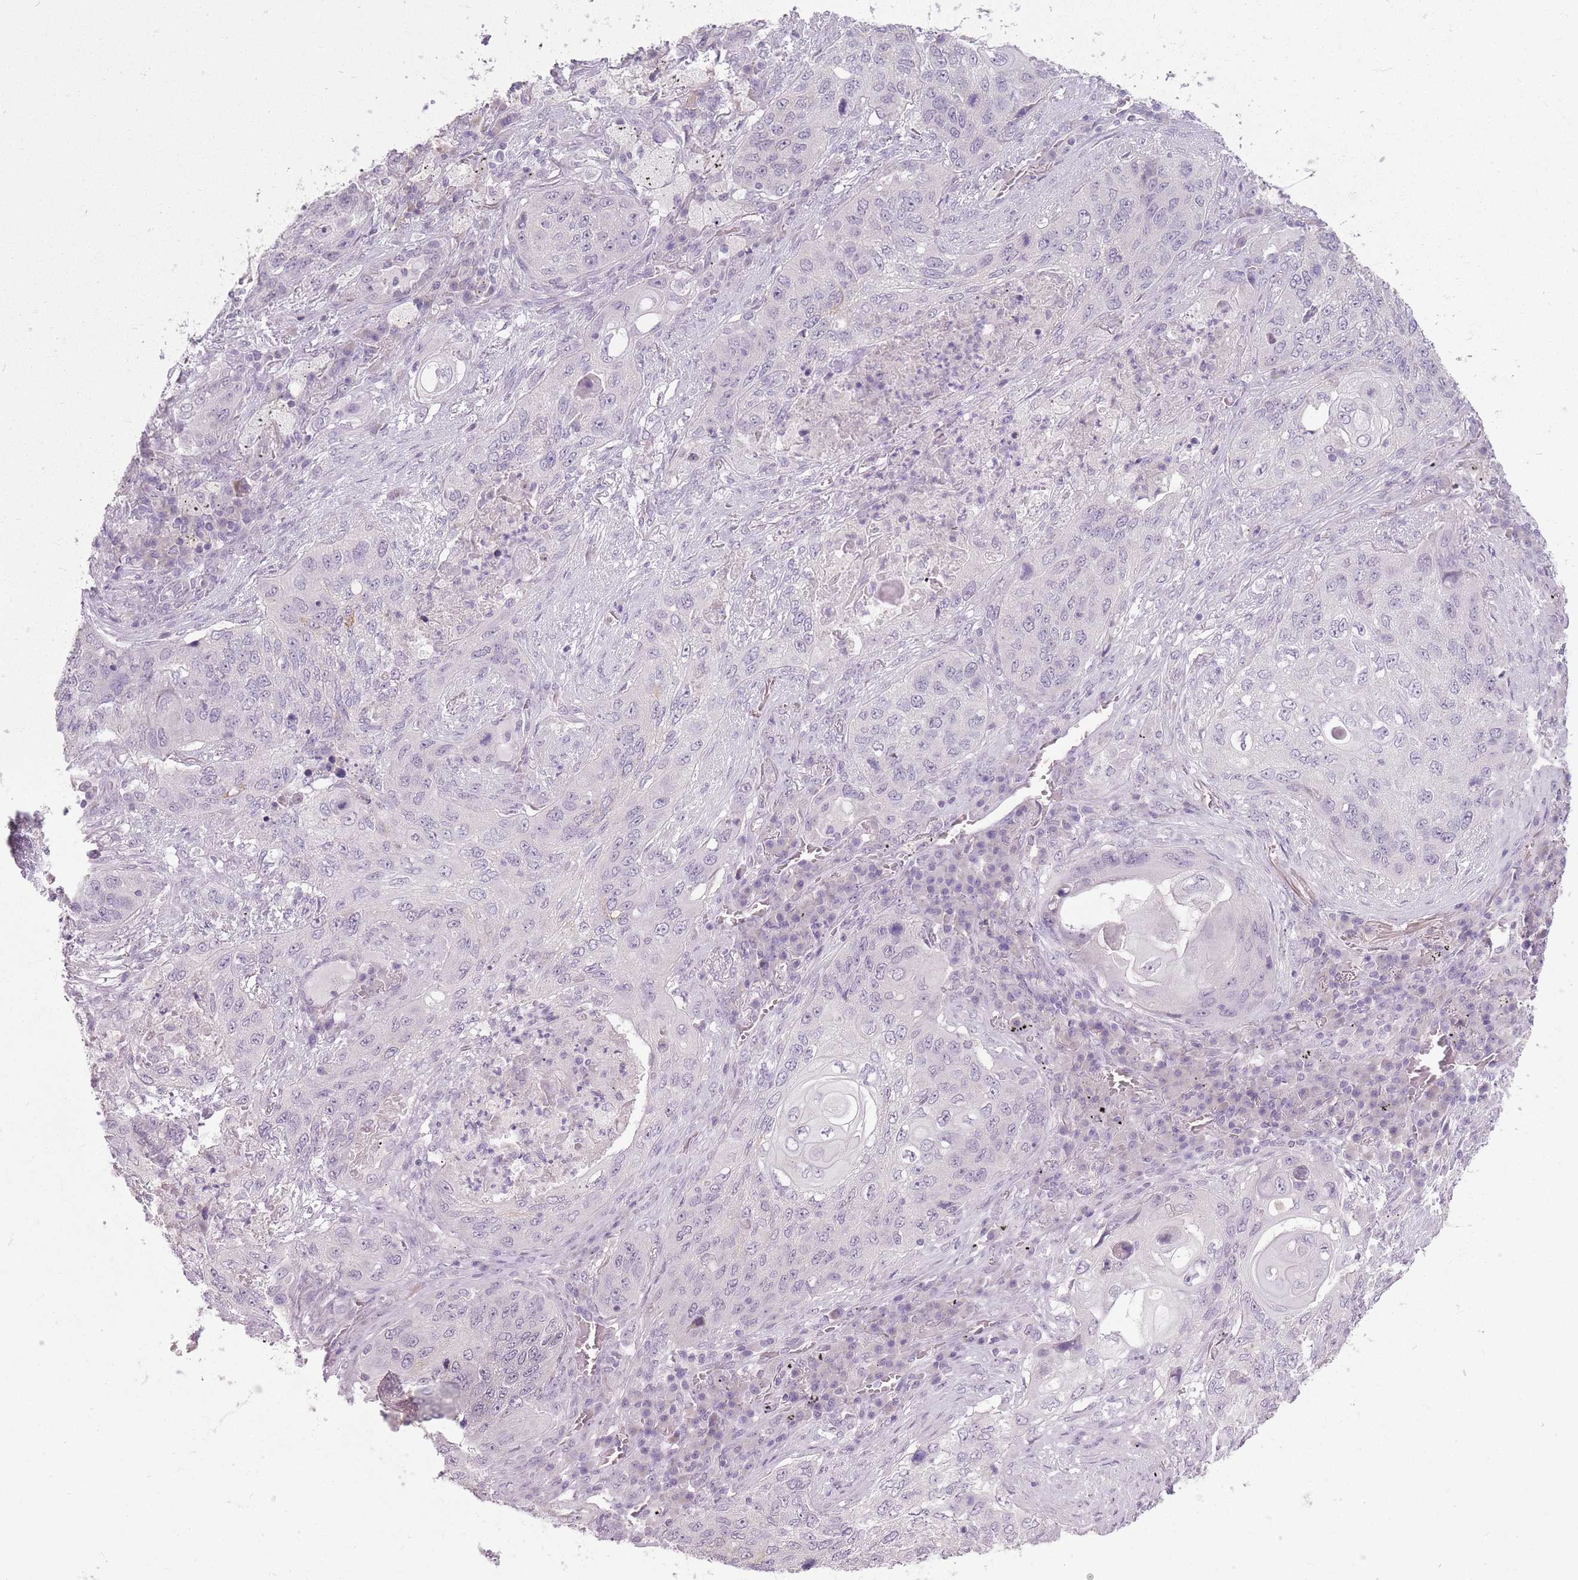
{"staining": {"intensity": "negative", "quantity": "none", "location": "none"}, "tissue": "lung cancer", "cell_type": "Tumor cells", "image_type": "cancer", "snomed": [{"axis": "morphology", "description": "Squamous cell carcinoma, NOS"}, {"axis": "topography", "description": "Lung"}], "caption": "IHC image of human squamous cell carcinoma (lung) stained for a protein (brown), which displays no expression in tumor cells.", "gene": "ZBTB24", "patient": {"sex": "female", "age": 63}}